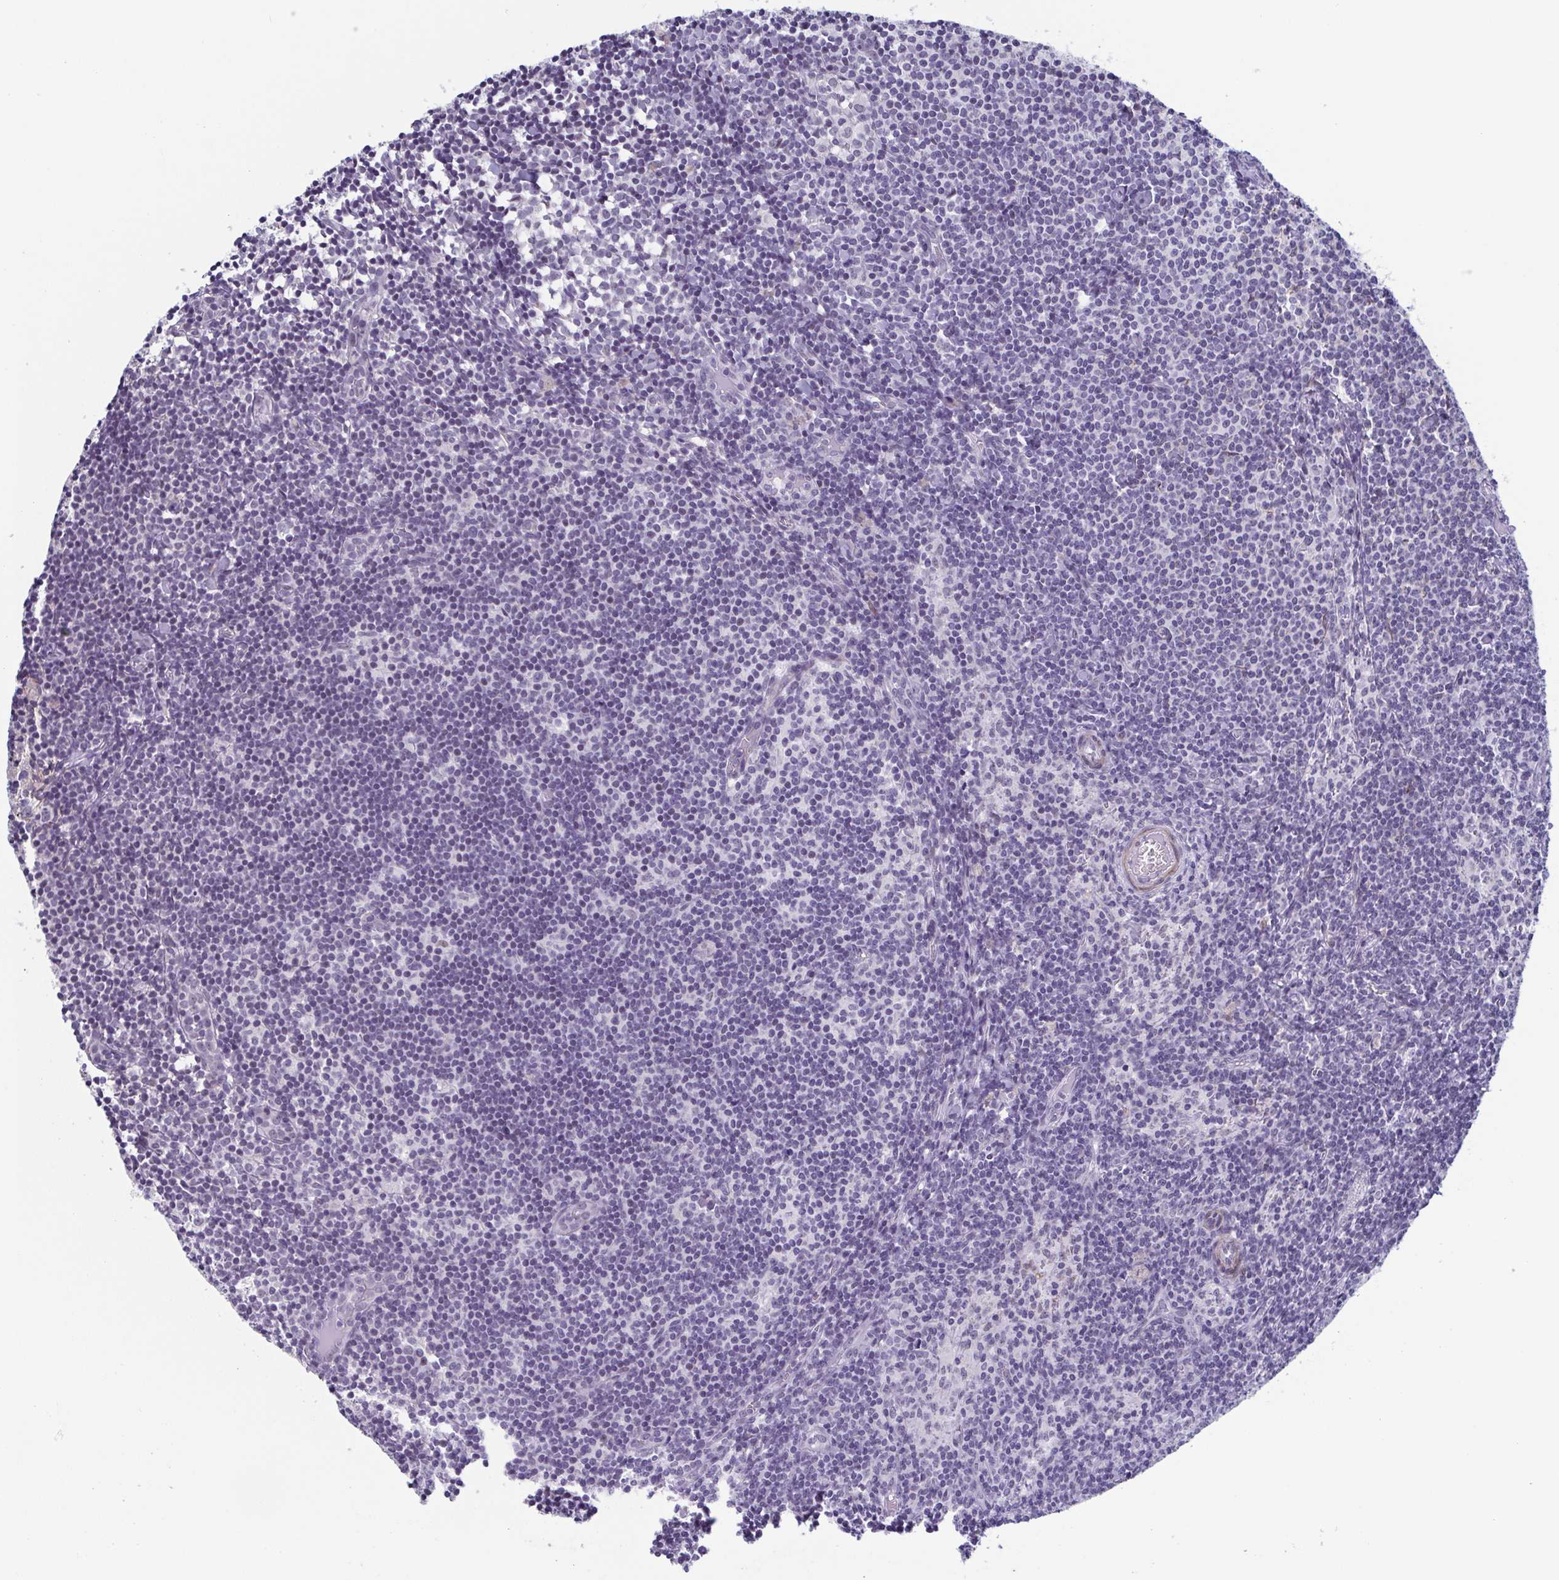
{"staining": {"intensity": "weak", "quantity": "<25%", "location": "cytoplasmic/membranous"}, "tissue": "lymph node", "cell_type": "Germinal center cells", "image_type": "normal", "snomed": [{"axis": "morphology", "description": "Normal tissue, NOS"}, {"axis": "topography", "description": "Lymph node"}], "caption": "Immunohistochemistry (IHC) histopathology image of benign lymph node: lymph node stained with DAB (3,3'-diaminobenzidine) shows no significant protein positivity in germinal center cells. (Immunohistochemistry (IHC), brightfield microscopy, high magnification).", "gene": "TMEM92", "patient": {"sex": "female", "age": 41}}